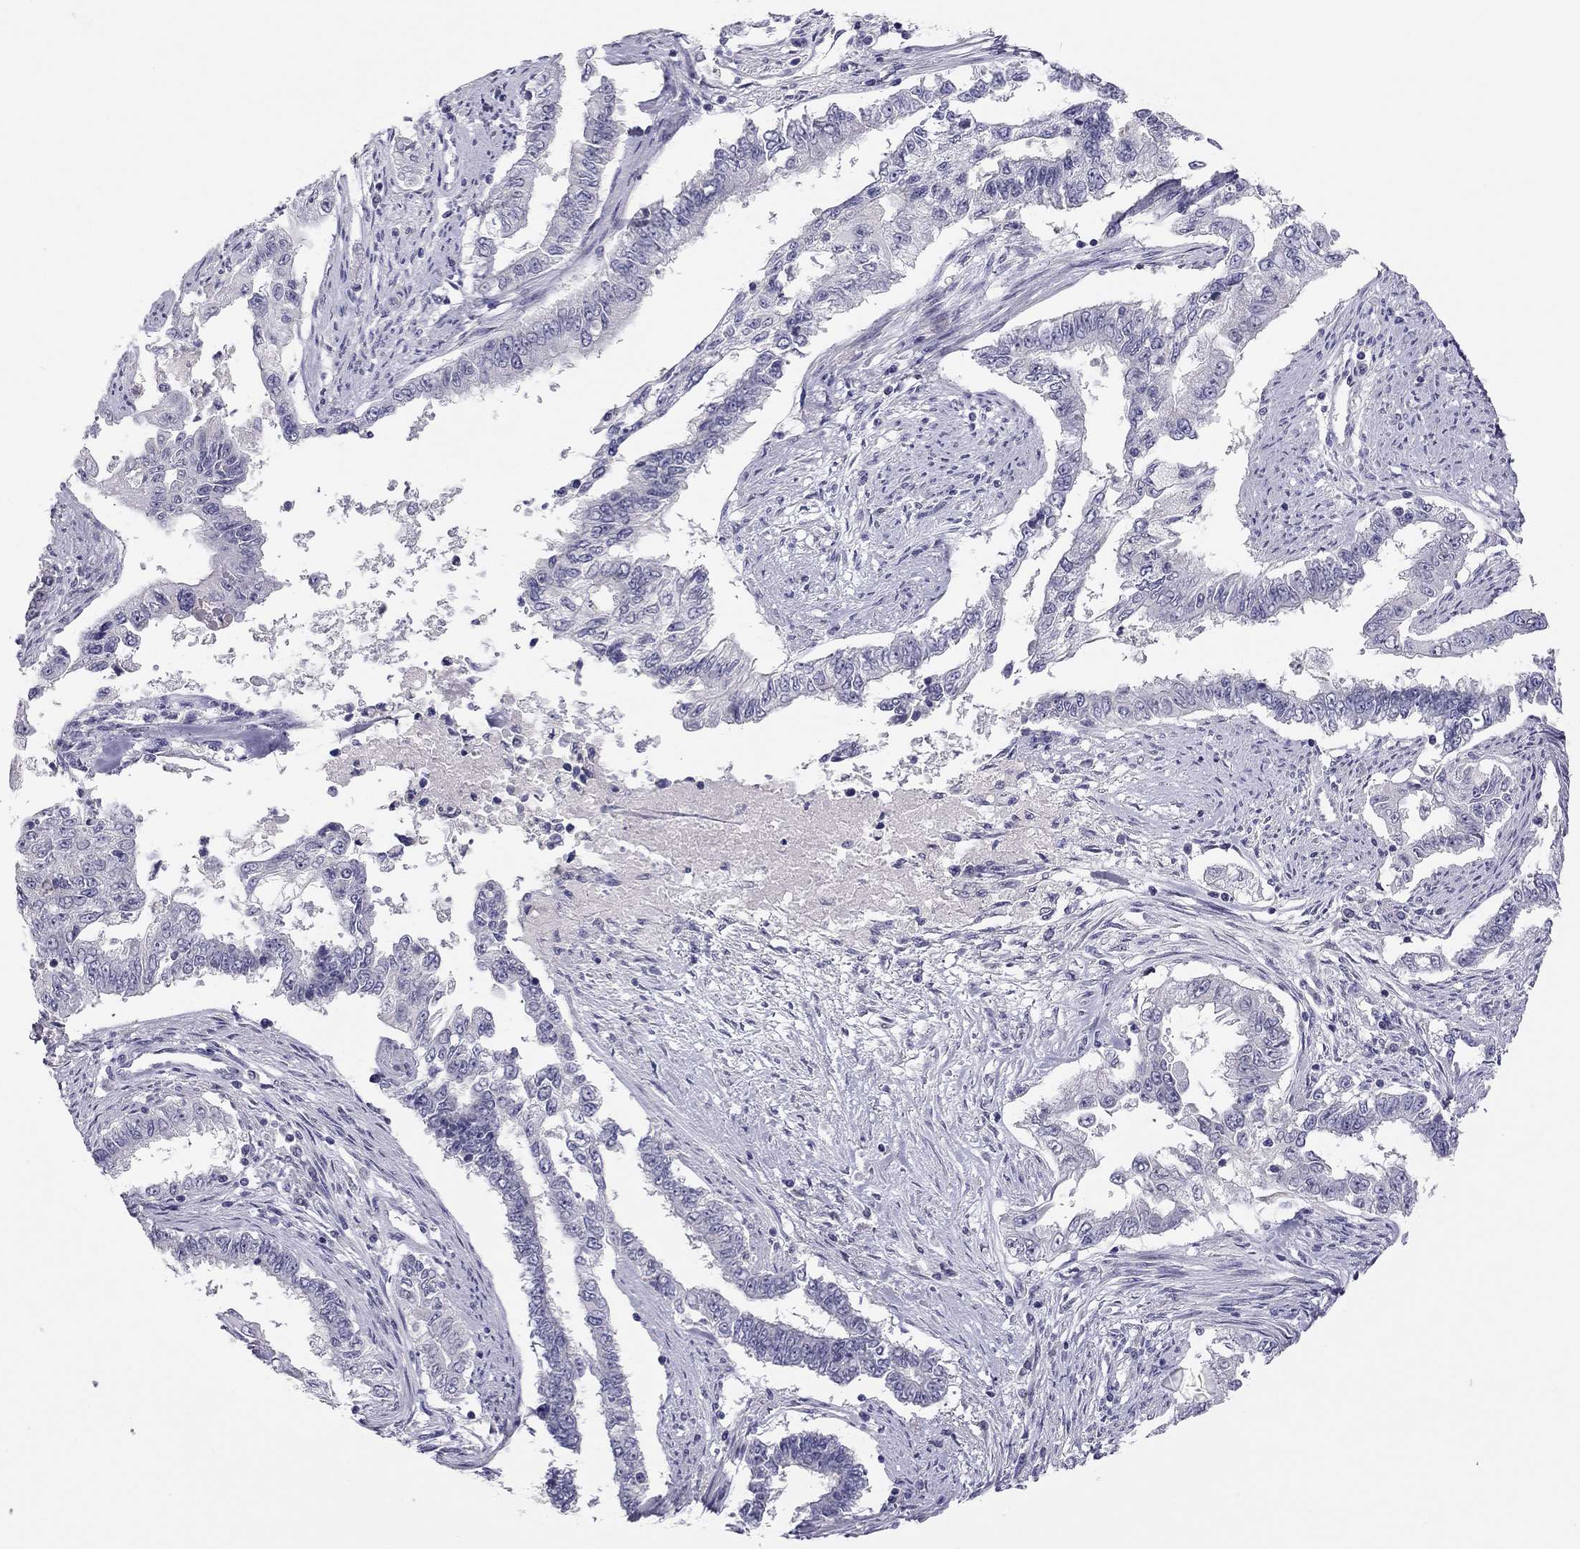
{"staining": {"intensity": "negative", "quantity": "none", "location": "none"}, "tissue": "endometrial cancer", "cell_type": "Tumor cells", "image_type": "cancer", "snomed": [{"axis": "morphology", "description": "Adenocarcinoma, NOS"}, {"axis": "topography", "description": "Uterus"}], "caption": "Immunohistochemical staining of human adenocarcinoma (endometrial) displays no significant positivity in tumor cells.", "gene": "ADORA2A", "patient": {"sex": "female", "age": 59}}